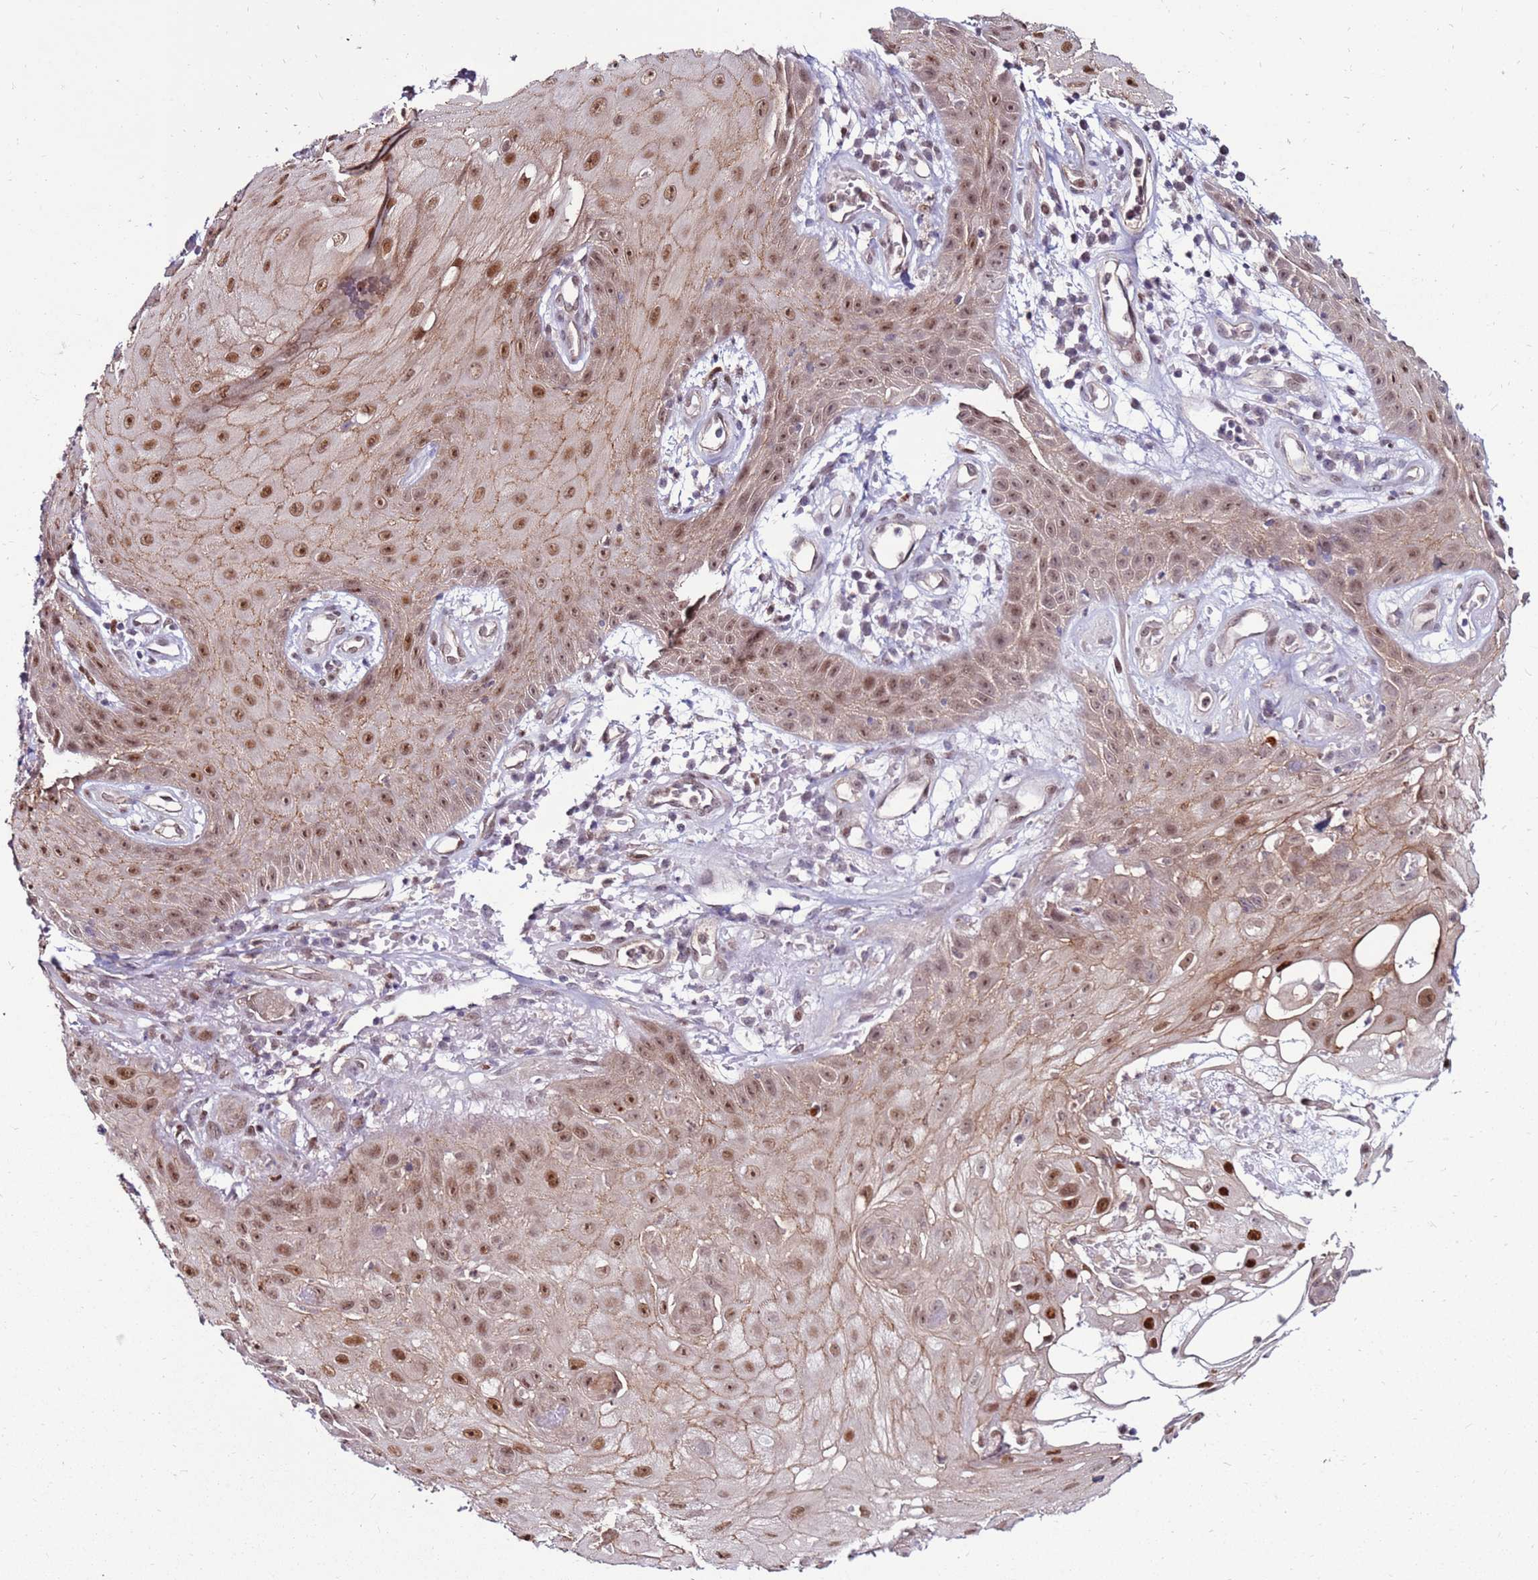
{"staining": {"intensity": "moderate", "quantity": ">75%", "location": "cytoplasmic/membranous,nuclear"}, "tissue": "skin cancer", "cell_type": "Tumor cells", "image_type": "cancer", "snomed": [{"axis": "morphology", "description": "Squamous cell carcinoma, NOS"}, {"axis": "topography", "description": "Skin"}], "caption": "Immunohistochemistry (IHC) image of human squamous cell carcinoma (skin) stained for a protein (brown), which displays medium levels of moderate cytoplasmic/membranous and nuclear positivity in approximately >75% of tumor cells.", "gene": "KPNA4", "patient": {"sex": "male", "age": 70}}